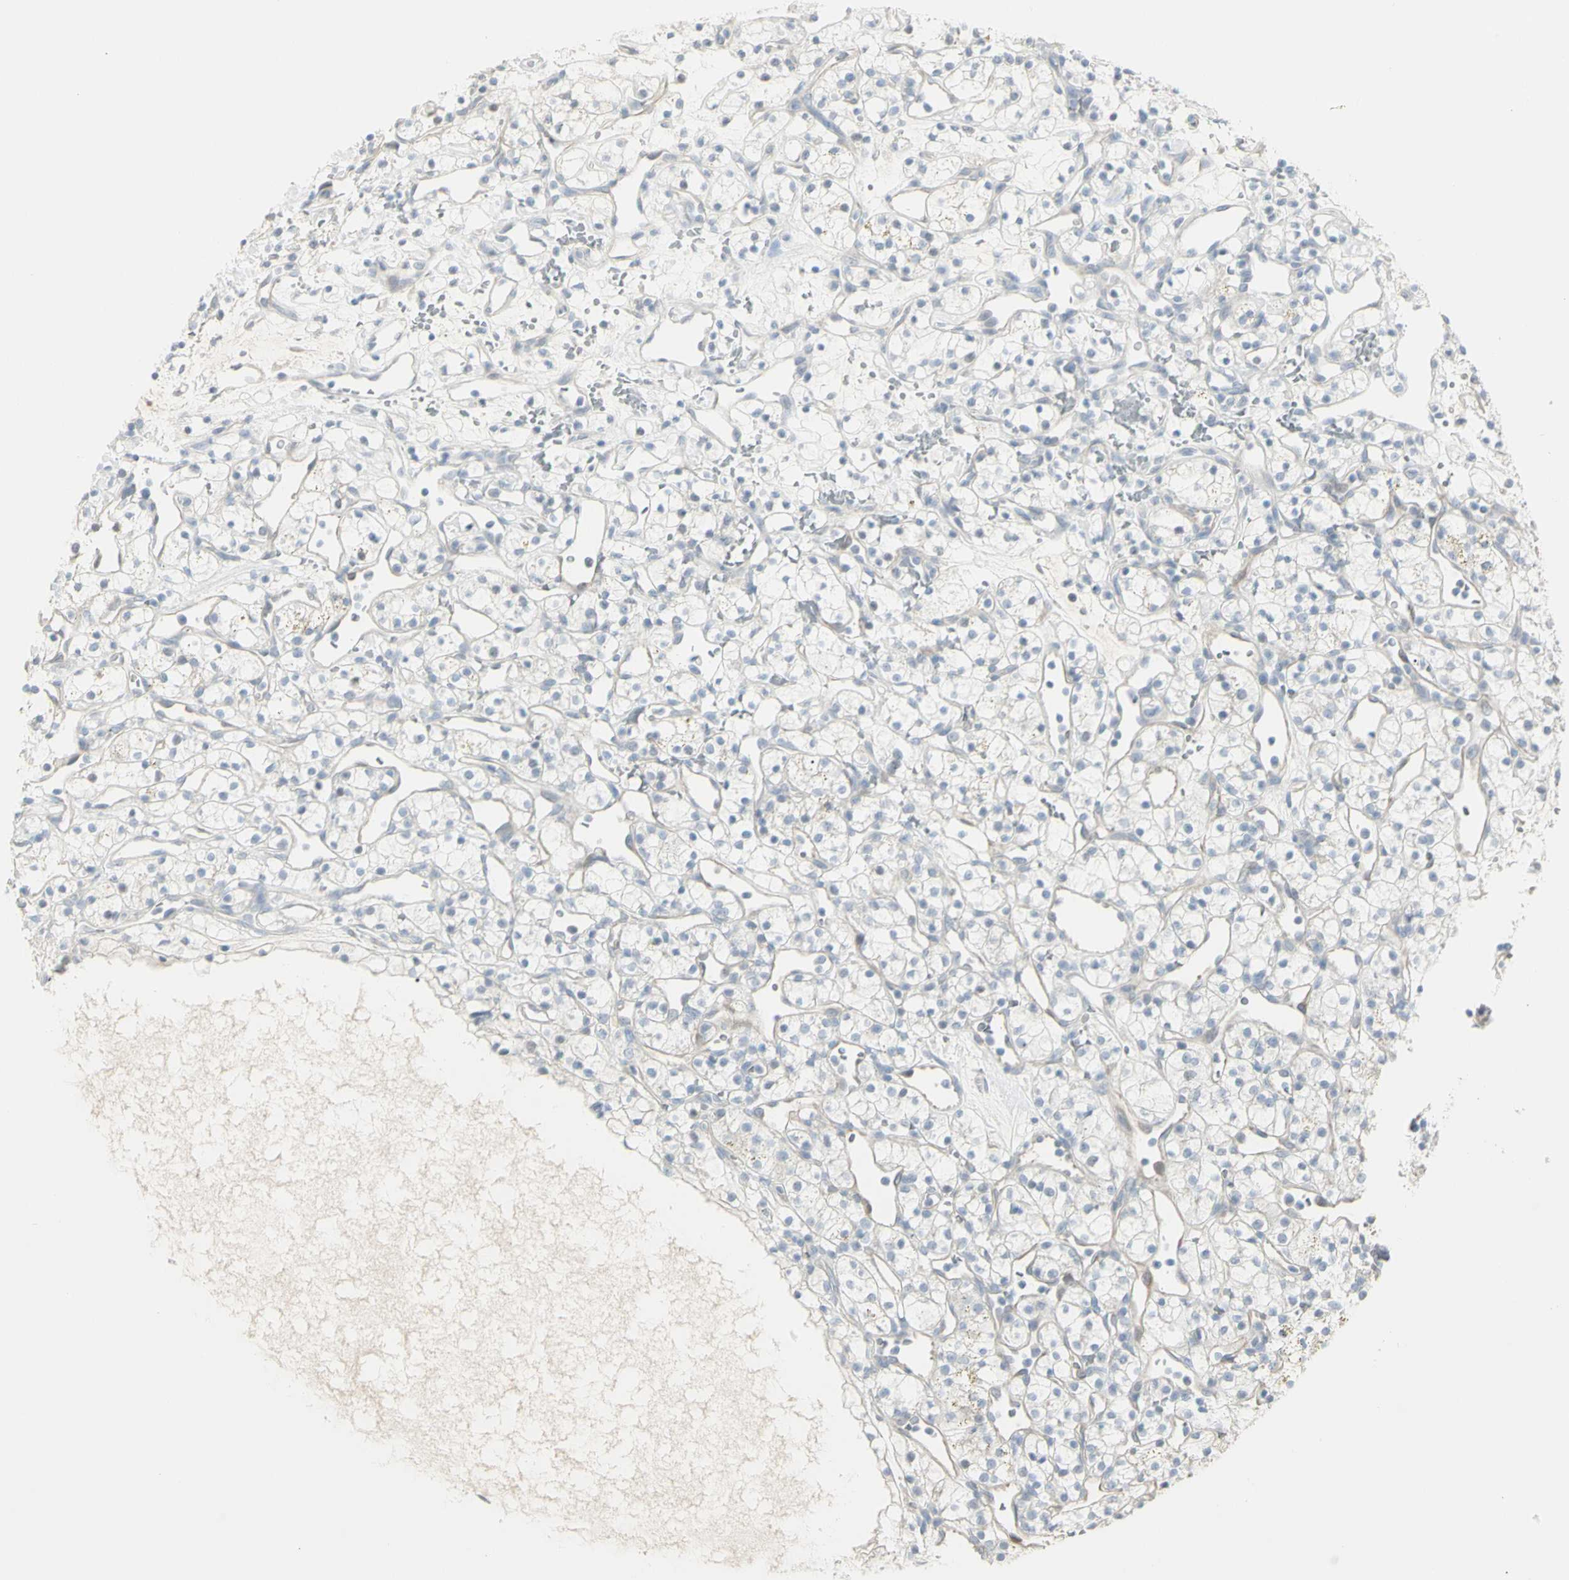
{"staining": {"intensity": "negative", "quantity": "none", "location": "none"}, "tissue": "renal cancer", "cell_type": "Tumor cells", "image_type": "cancer", "snomed": [{"axis": "morphology", "description": "Adenocarcinoma, NOS"}, {"axis": "topography", "description": "Kidney"}], "caption": "DAB immunohistochemical staining of adenocarcinoma (renal) displays no significant expression in tumor cells.", "gene": "PIP", "patient": {"sex": "female", "age": 60}}